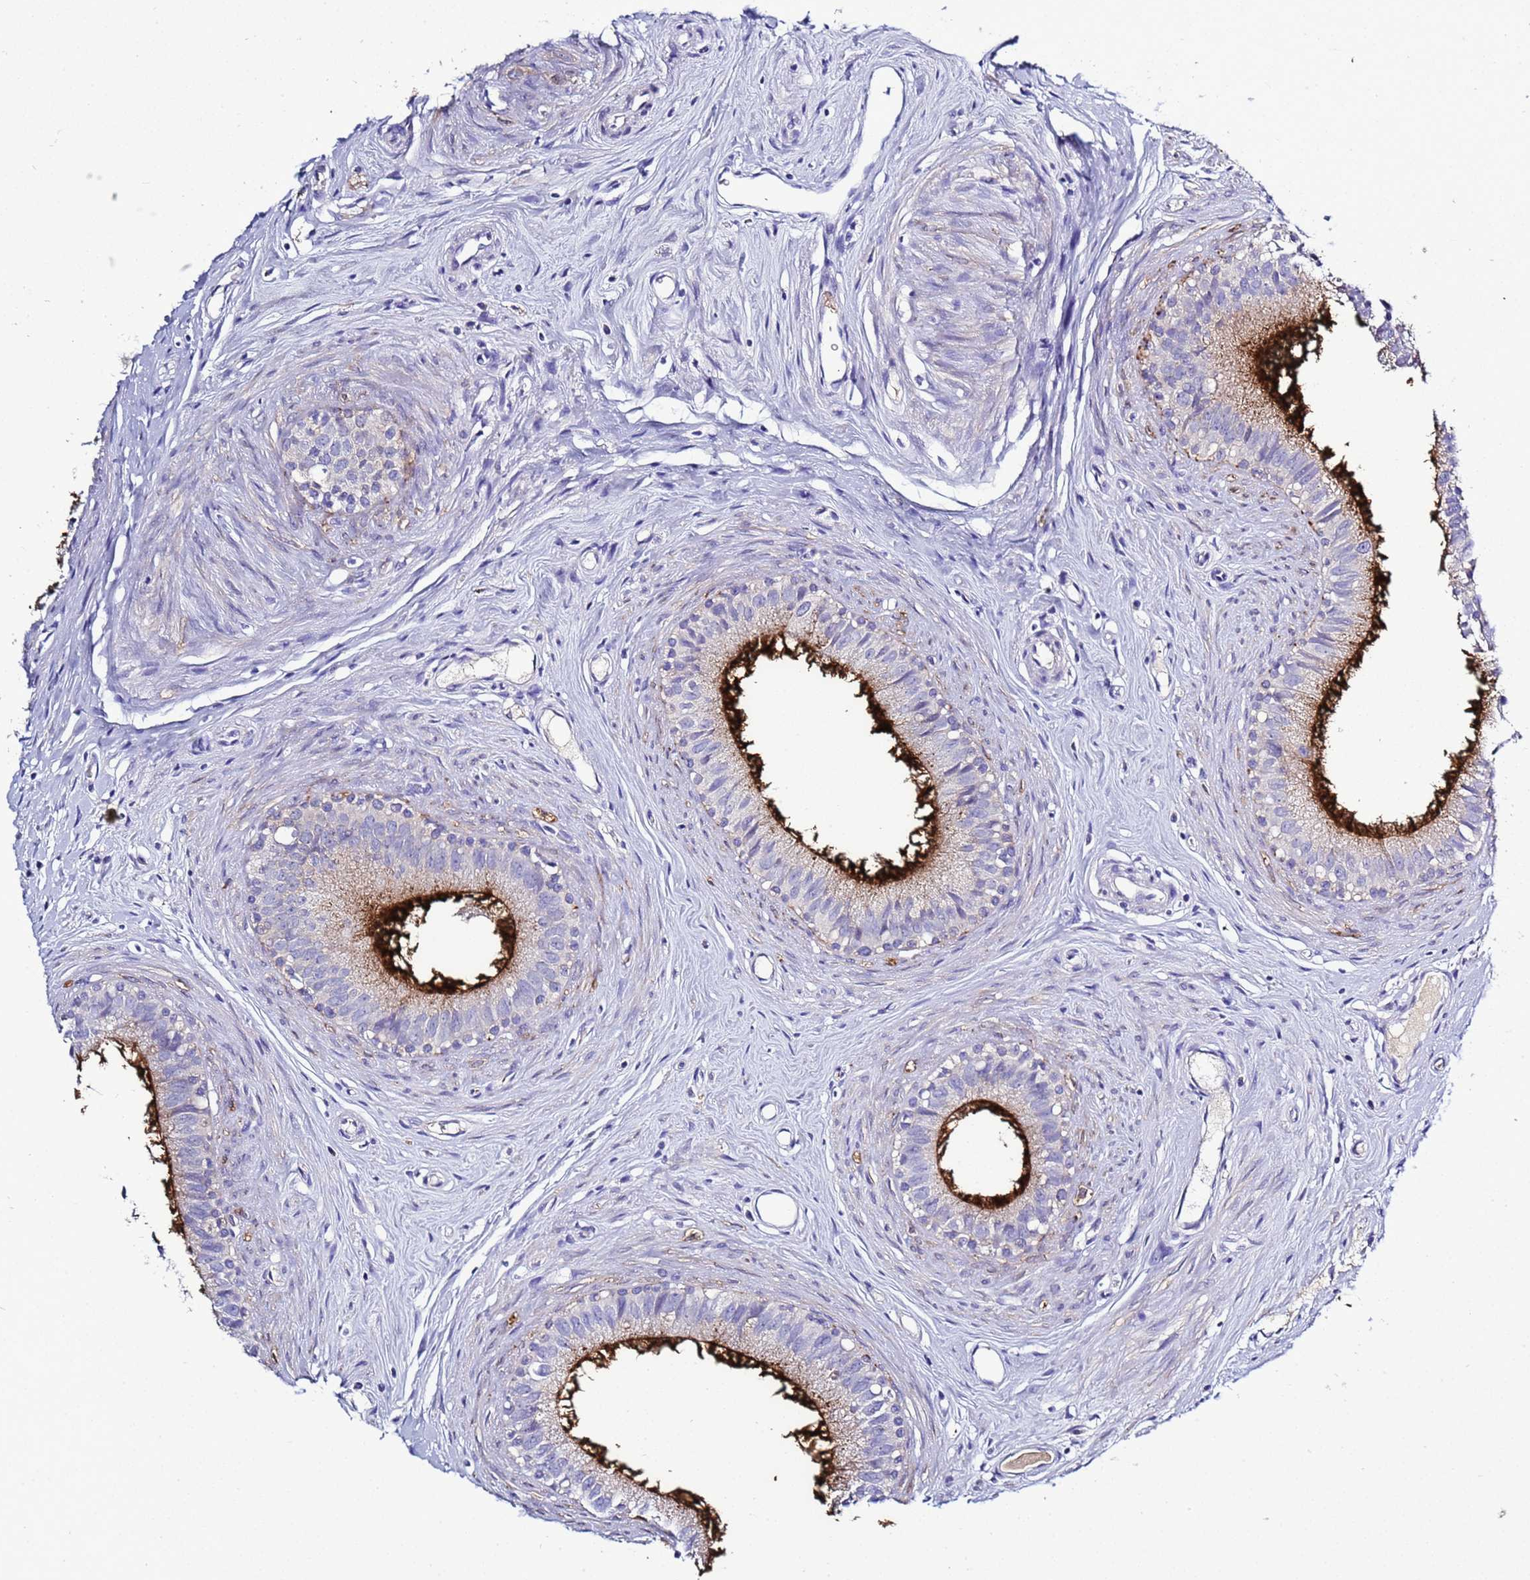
{"staining": {"intensity": "strong", "quantity": "<25%", "location": "cytoplasmic/membranous"}, "tissue": "epididymis", "cell_type": "Glandular cells", "image_type": "normal", "snomed": [{"axis": "morphology", "description": "Normal tissue, NOS"}, {"axis": "topography", "description": "Epididymis"}], "caption": "Strong cytoplasmic/membranous expression for a protein is seen in approximately <25% of glandular cells of benign epididymis using immunohistochemistry (IHC).", "gene": "C4orf46", "patient": {"sex": "male", "age": 80}}